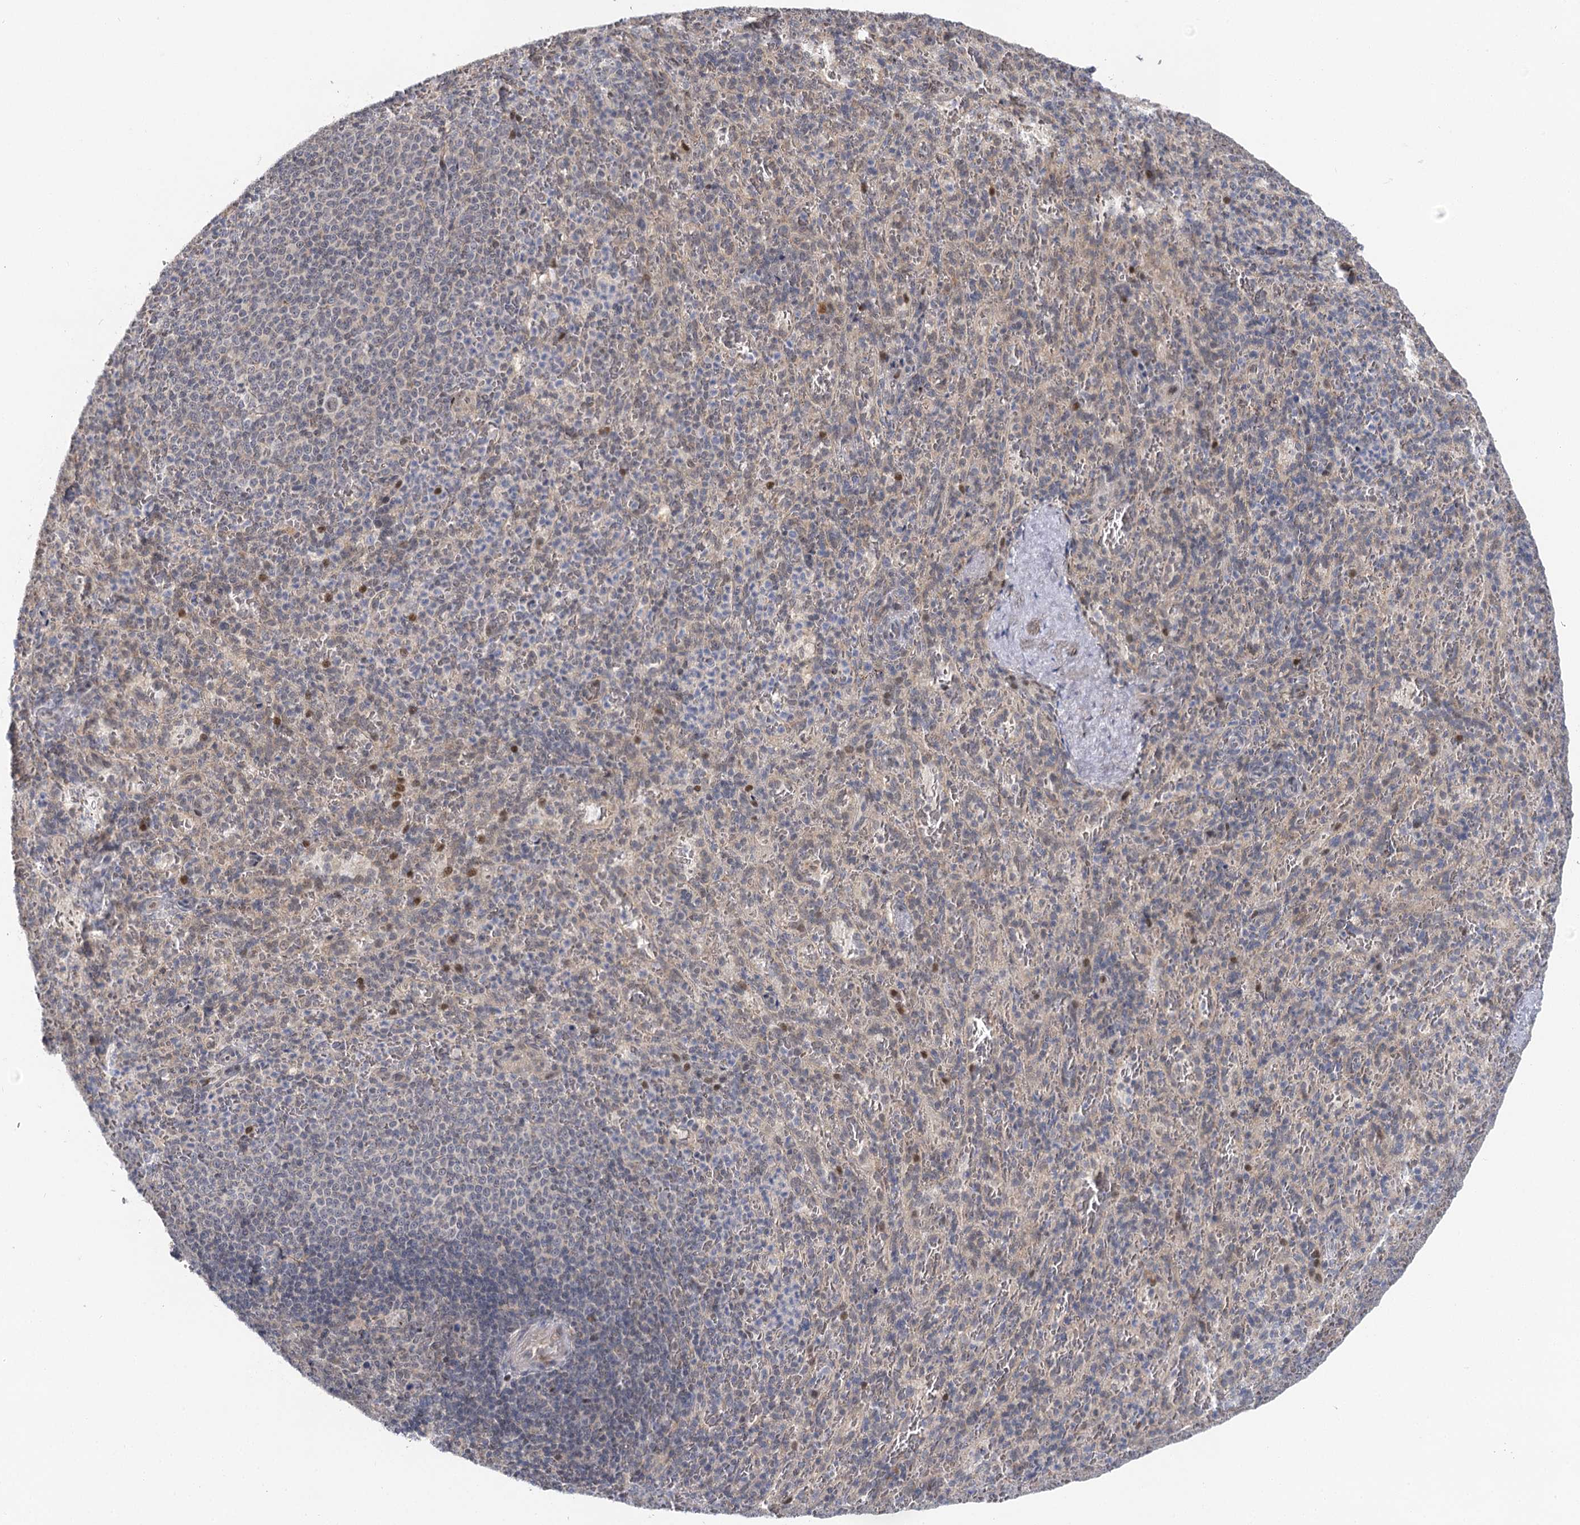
{"staining": {"intensity": "negative", "quantity": "none", "location": "none"}, "tissue": "spleen", "cell_type": "Cells in red pulp", "image_type": "normal", "snomed": [{"axis": "morphology", "description": "Normal tissue, NOS"}, {"axis": "topography", "description": "Spleen"}], "caption": "Immunohistochemical staining of normal human spleen reveals no significant staining in cells in red pulp.", "gene": "IL11RA", "patient": {"sex": "female", "age": 21}}